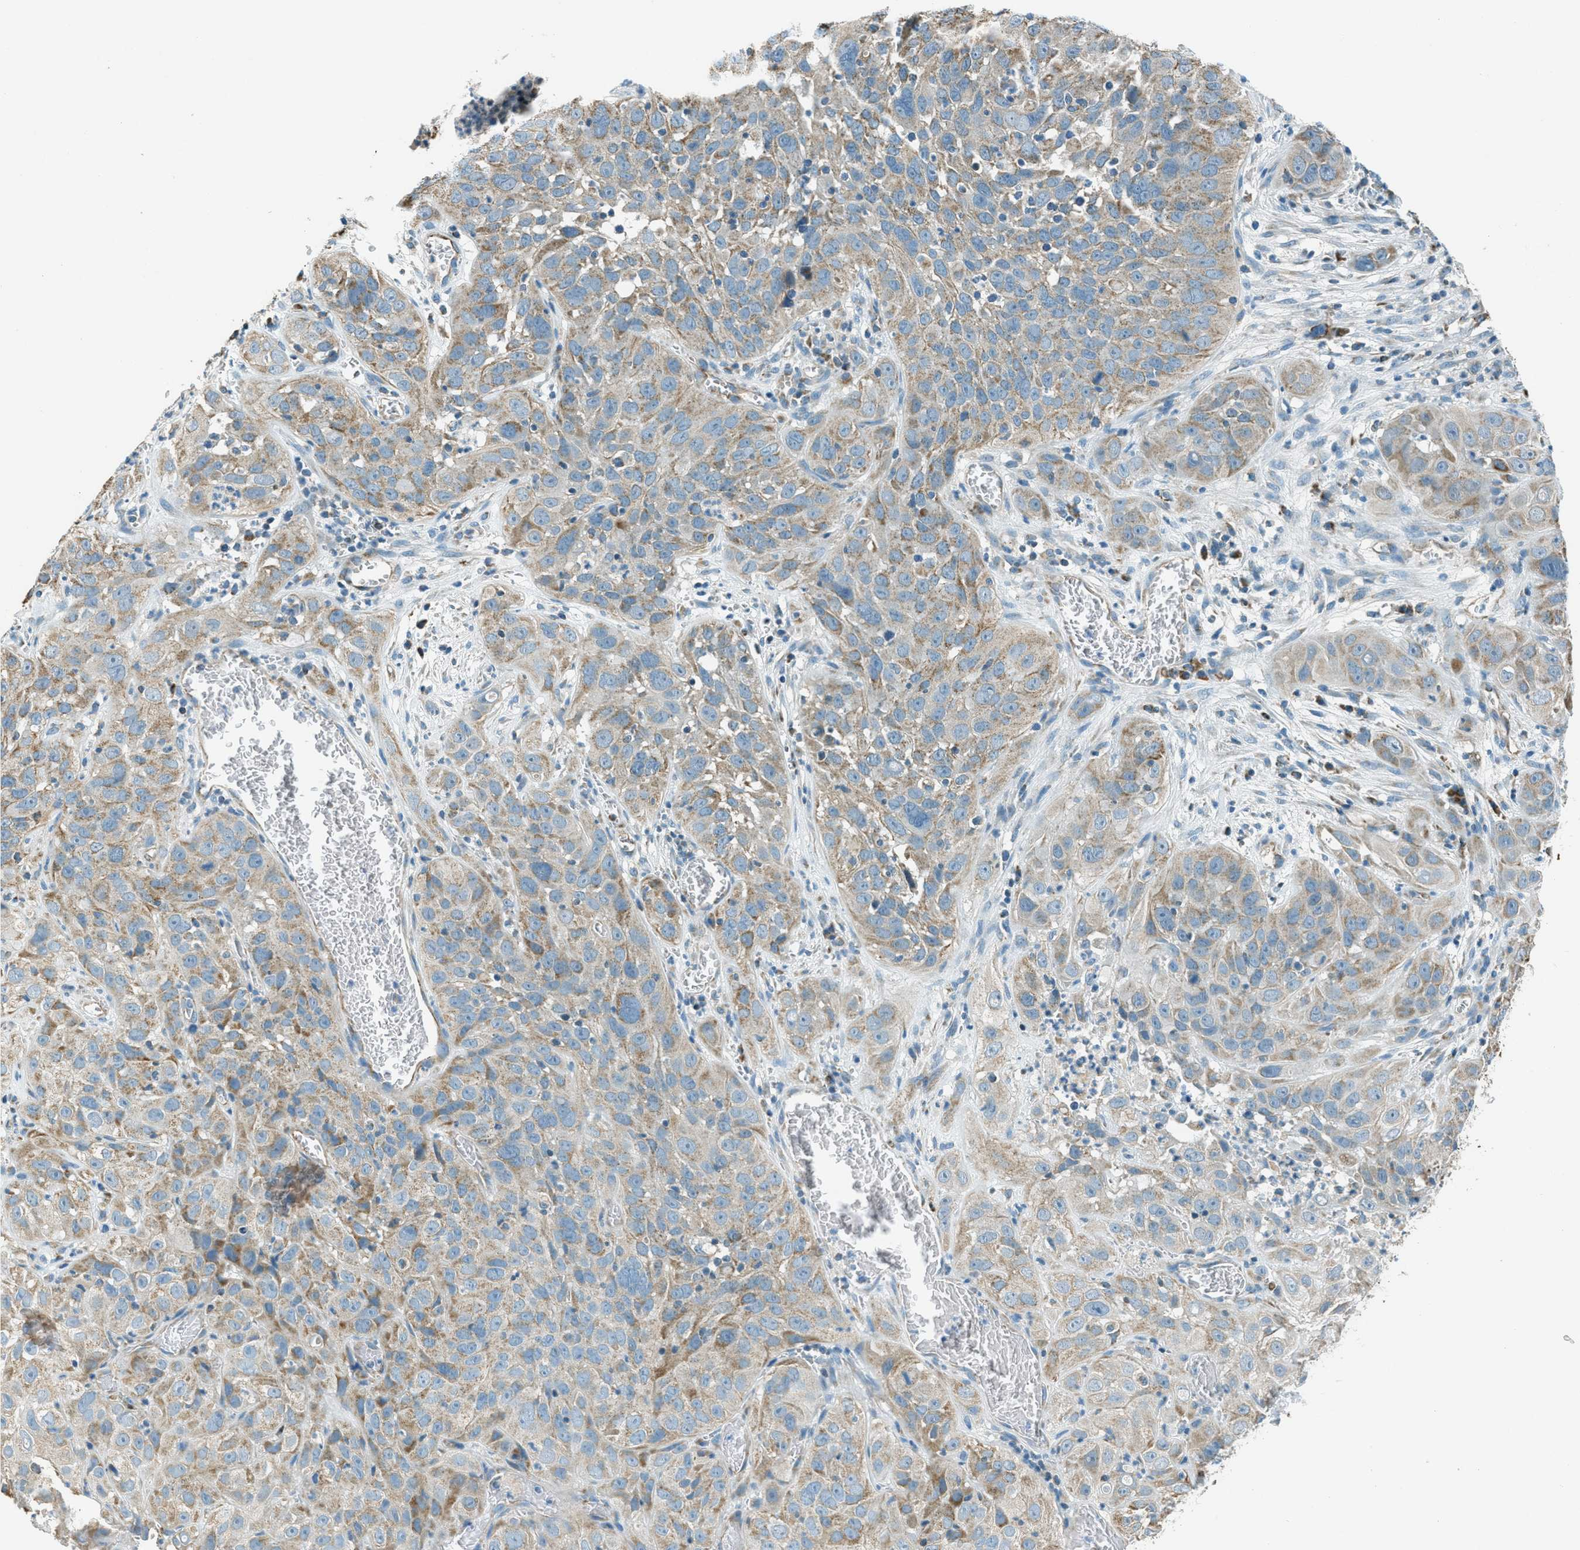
{"staining": {"intensity": "weak", "quantity": ">75%", "location": "cytoplasmic/membranous"}, "tissue": "cervical cancer", "cell_type": "Tumor cells", "image_type": "cancer", "snomed": [{"axis": "morphology", "description": "Squamous cell carcinoma, NOS"}, {"axis": "topography", "description": "Cervix"}], "caption": "Protein expression by immunohistochemistry (IHC) demonstrates weak cytoplasmic/membranous positivity in about >75% of tumor cells in cervical squamous cell carcinoma. Immunohistochemistry (ihc) stains the protein in brown and the nuclei are stained blue.", "gene": "CHST15", "patient": {"sex": "female", "age": 32}}